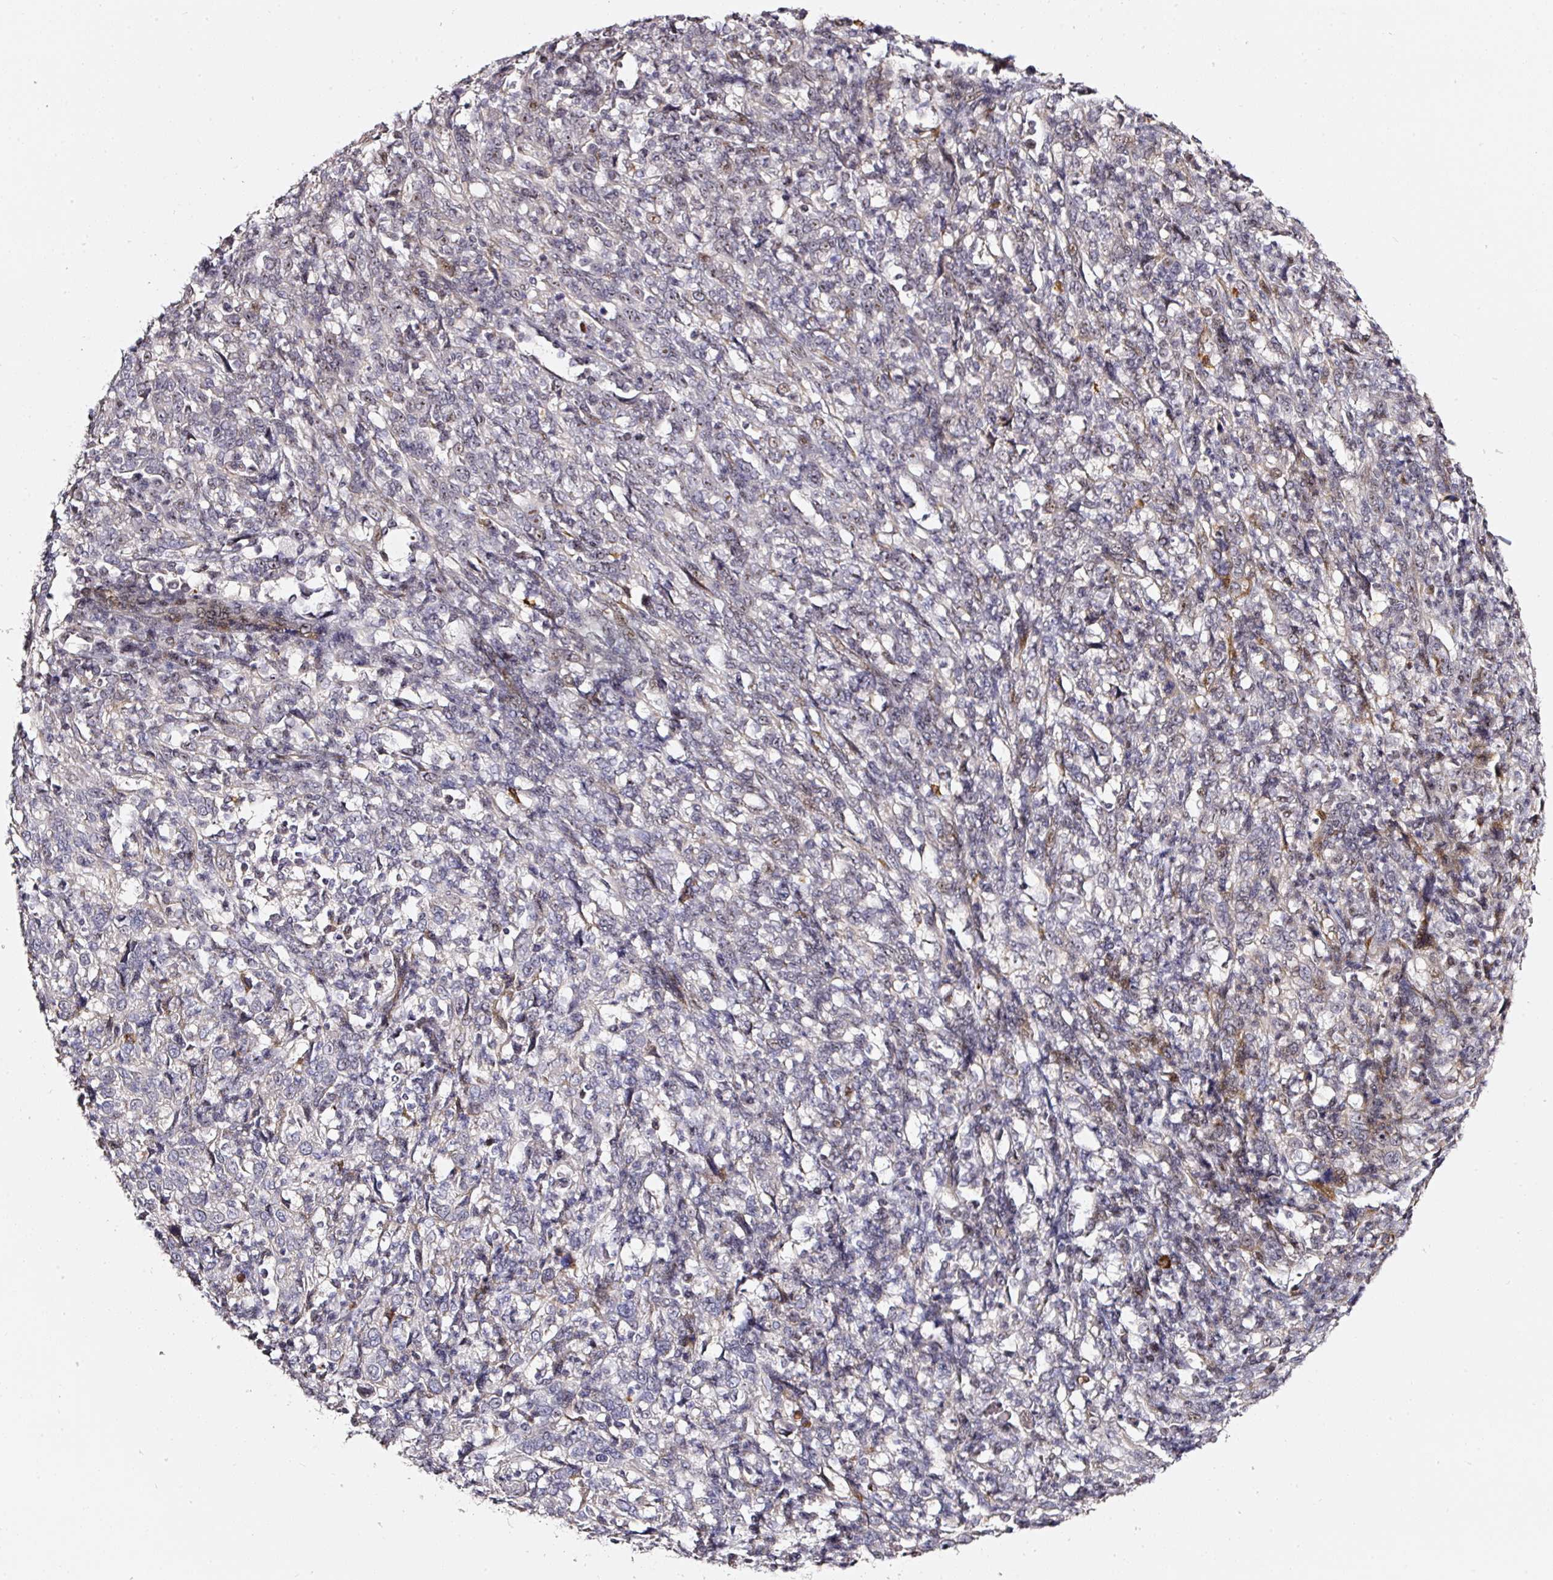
{"staining": {"intensity": "weak", "quantity": "<25%", "location": "nuclear"}, "tissue": "cervical cancer", "cell_type": "Tumor cells", "image_type": "cancer", "snomed": [{"axis": "morphology", "description": "Squamous cell carcinoma, NOS"}, {"axis": "topography", "description": "Cervix"}], "caption": "Immunohistochemistry photomicrograph of neoplastic tissue: squamous cell carcinoma (cervical) stained with DAB exhibits no significant protein expression in tumor cells.", "gene": "MXRA8", "patient": {"sex": "female", "age": 46}}